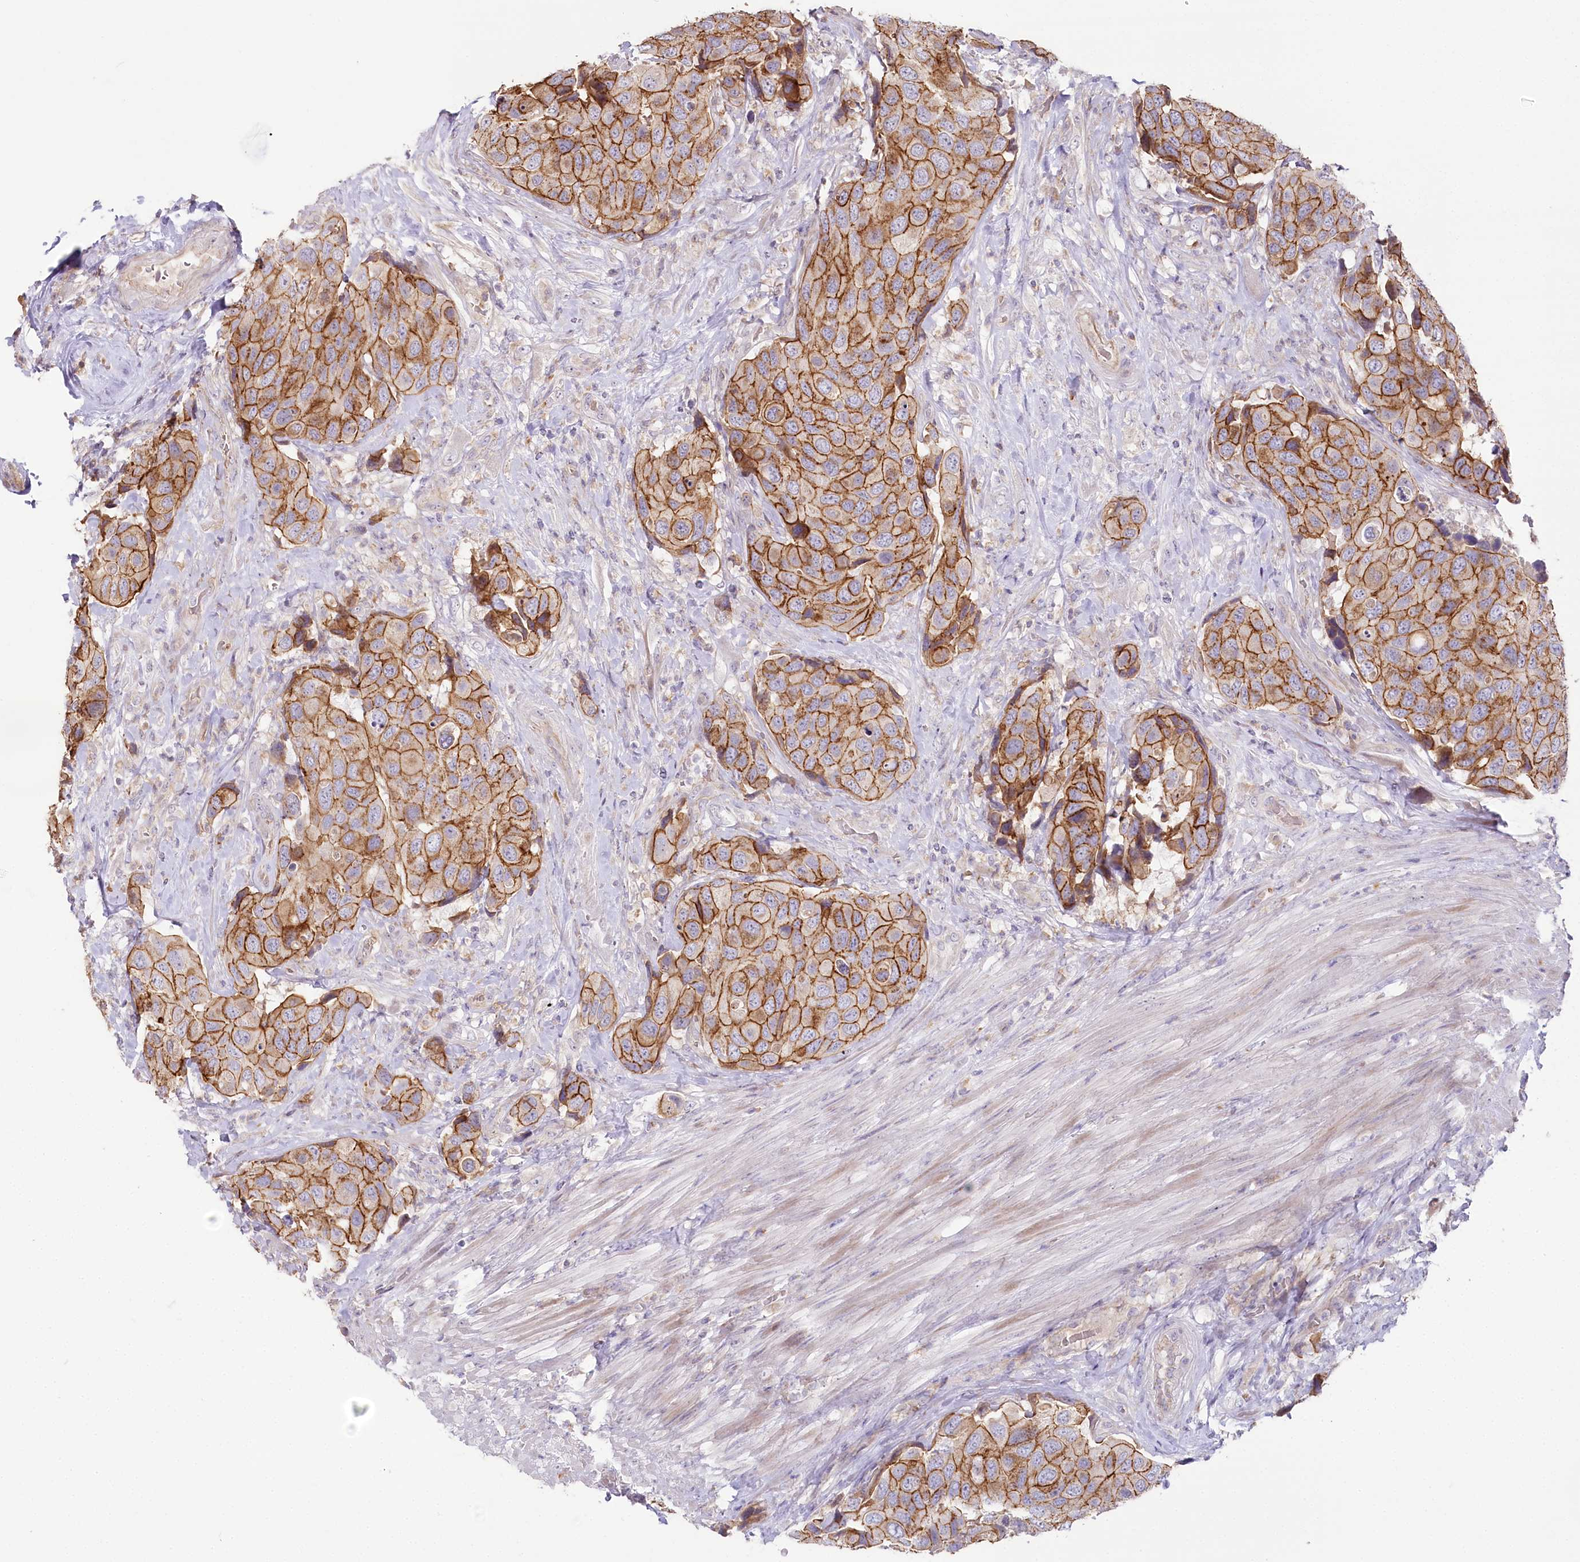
{"staining": {"intensity": "moderate", "quantity": ">75%", "location": "cytoplasmic/membranous,nuclear"}, "tissue": "urothelial cancer", "cell_type": "Tumor cells", "image_type": "cancer", "snomed": [{"axis": "morphology", "description": "Urothelial carcinoma, High grade"}, {"axis": "topography", "description": "Urinary bladder"}], "caption": "An image of urothelial carcinoma (high-grade) stained for a protein shows moderate cytoplasmic/membranous and nuclear brown staining in tumor cells. (DAB IHC with brightfield microscopy, high magnification).", "gene": "SLC6A11", "patient": {"sex": "male", "age": 74}}